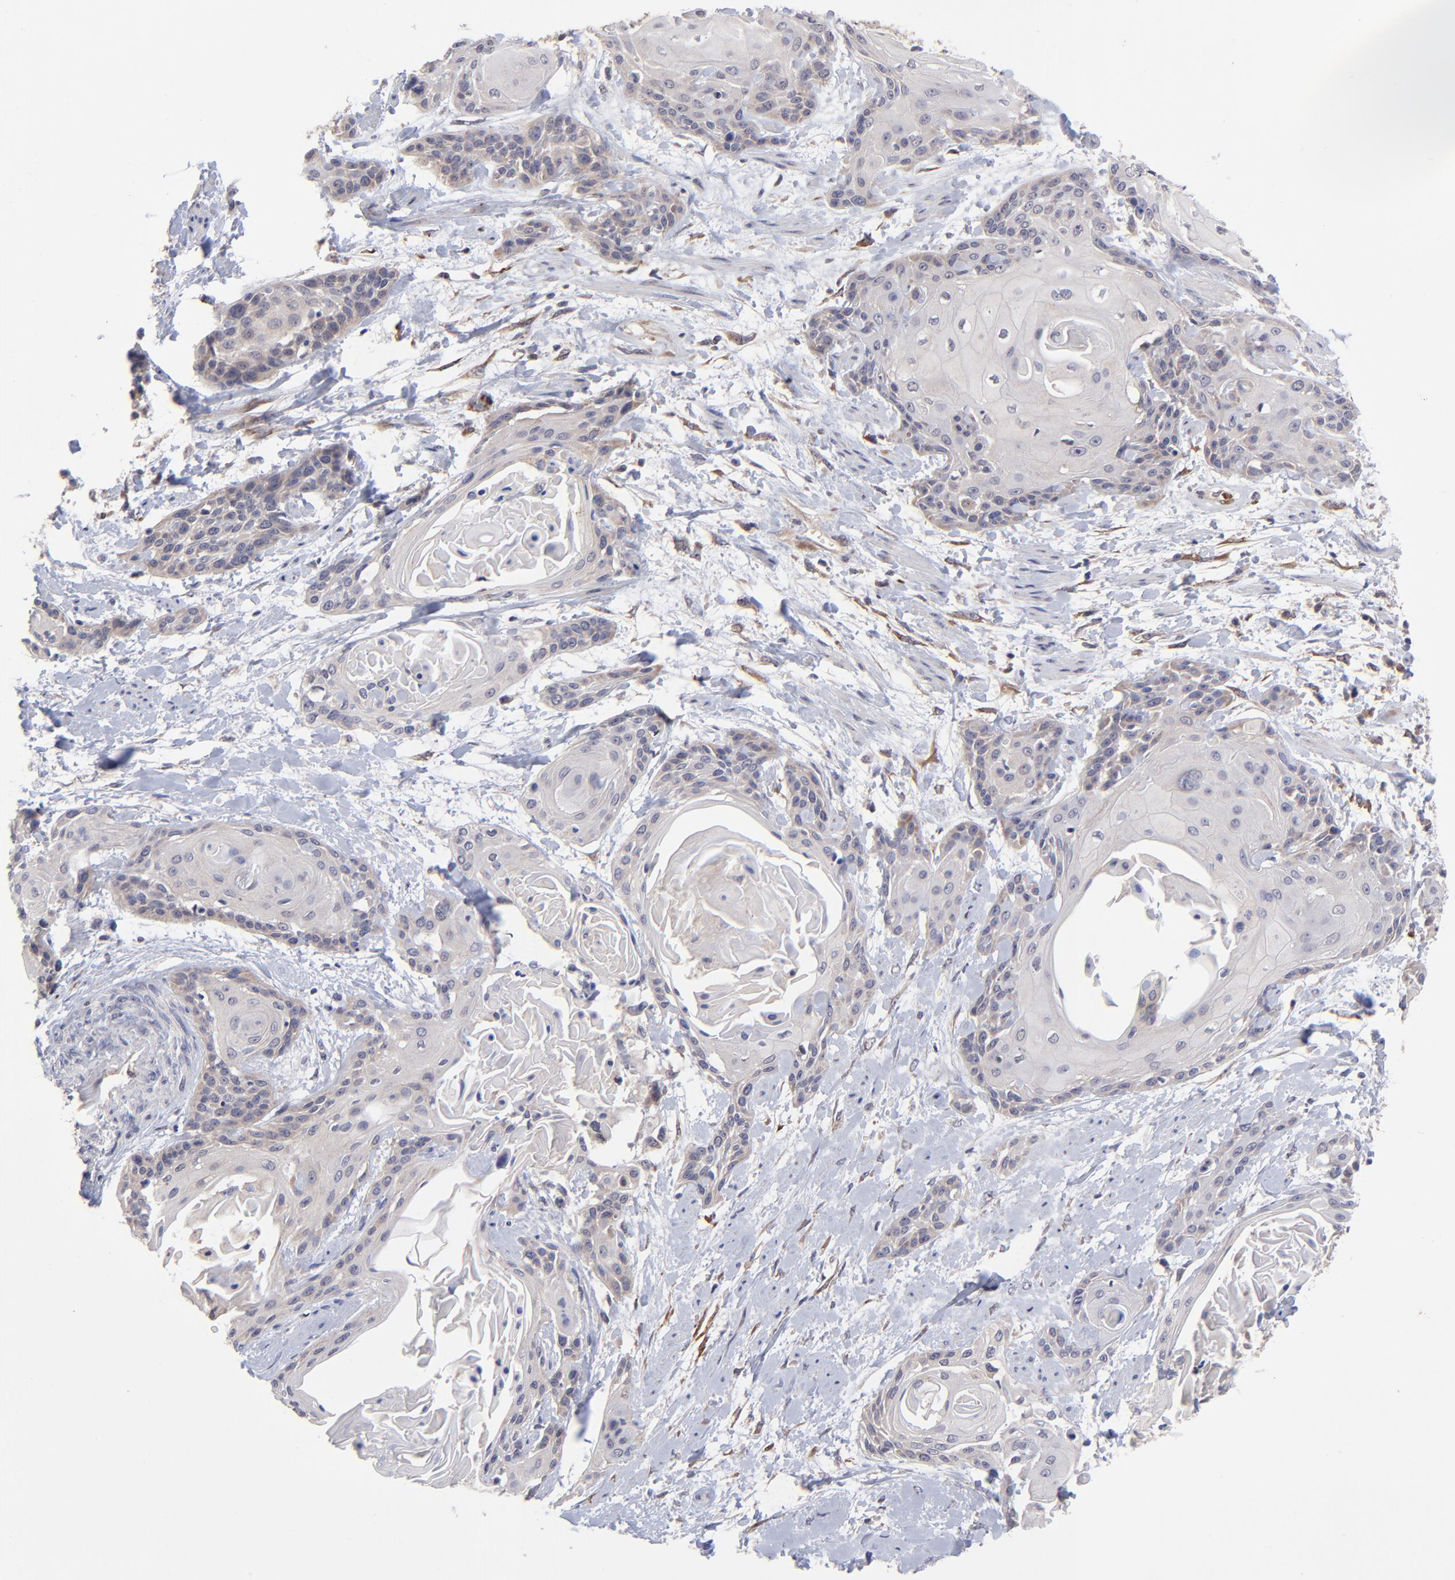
{"staining": {"intensity": "weak", "quantity": "<25%", "location": "cytoplasmic/membranous"}, "tissue": "cervical cancer", "cell_type": "Tumor cells", "image_type": "cancer", "snomed": [{"axis": "morphology", "description": "Squamous cell carcinoma, NOS"}, {"axis": "topography", "description": "Cervix"}], "caption": "DAB (3,3'-diaminobenzidine) immunohistochemical staining of cervical cancer (squamous cell carcinoma) displays no significant positivity in tumor cells.", "gene": "CHL1", "patient": {"sex": "female", "age": 57}}